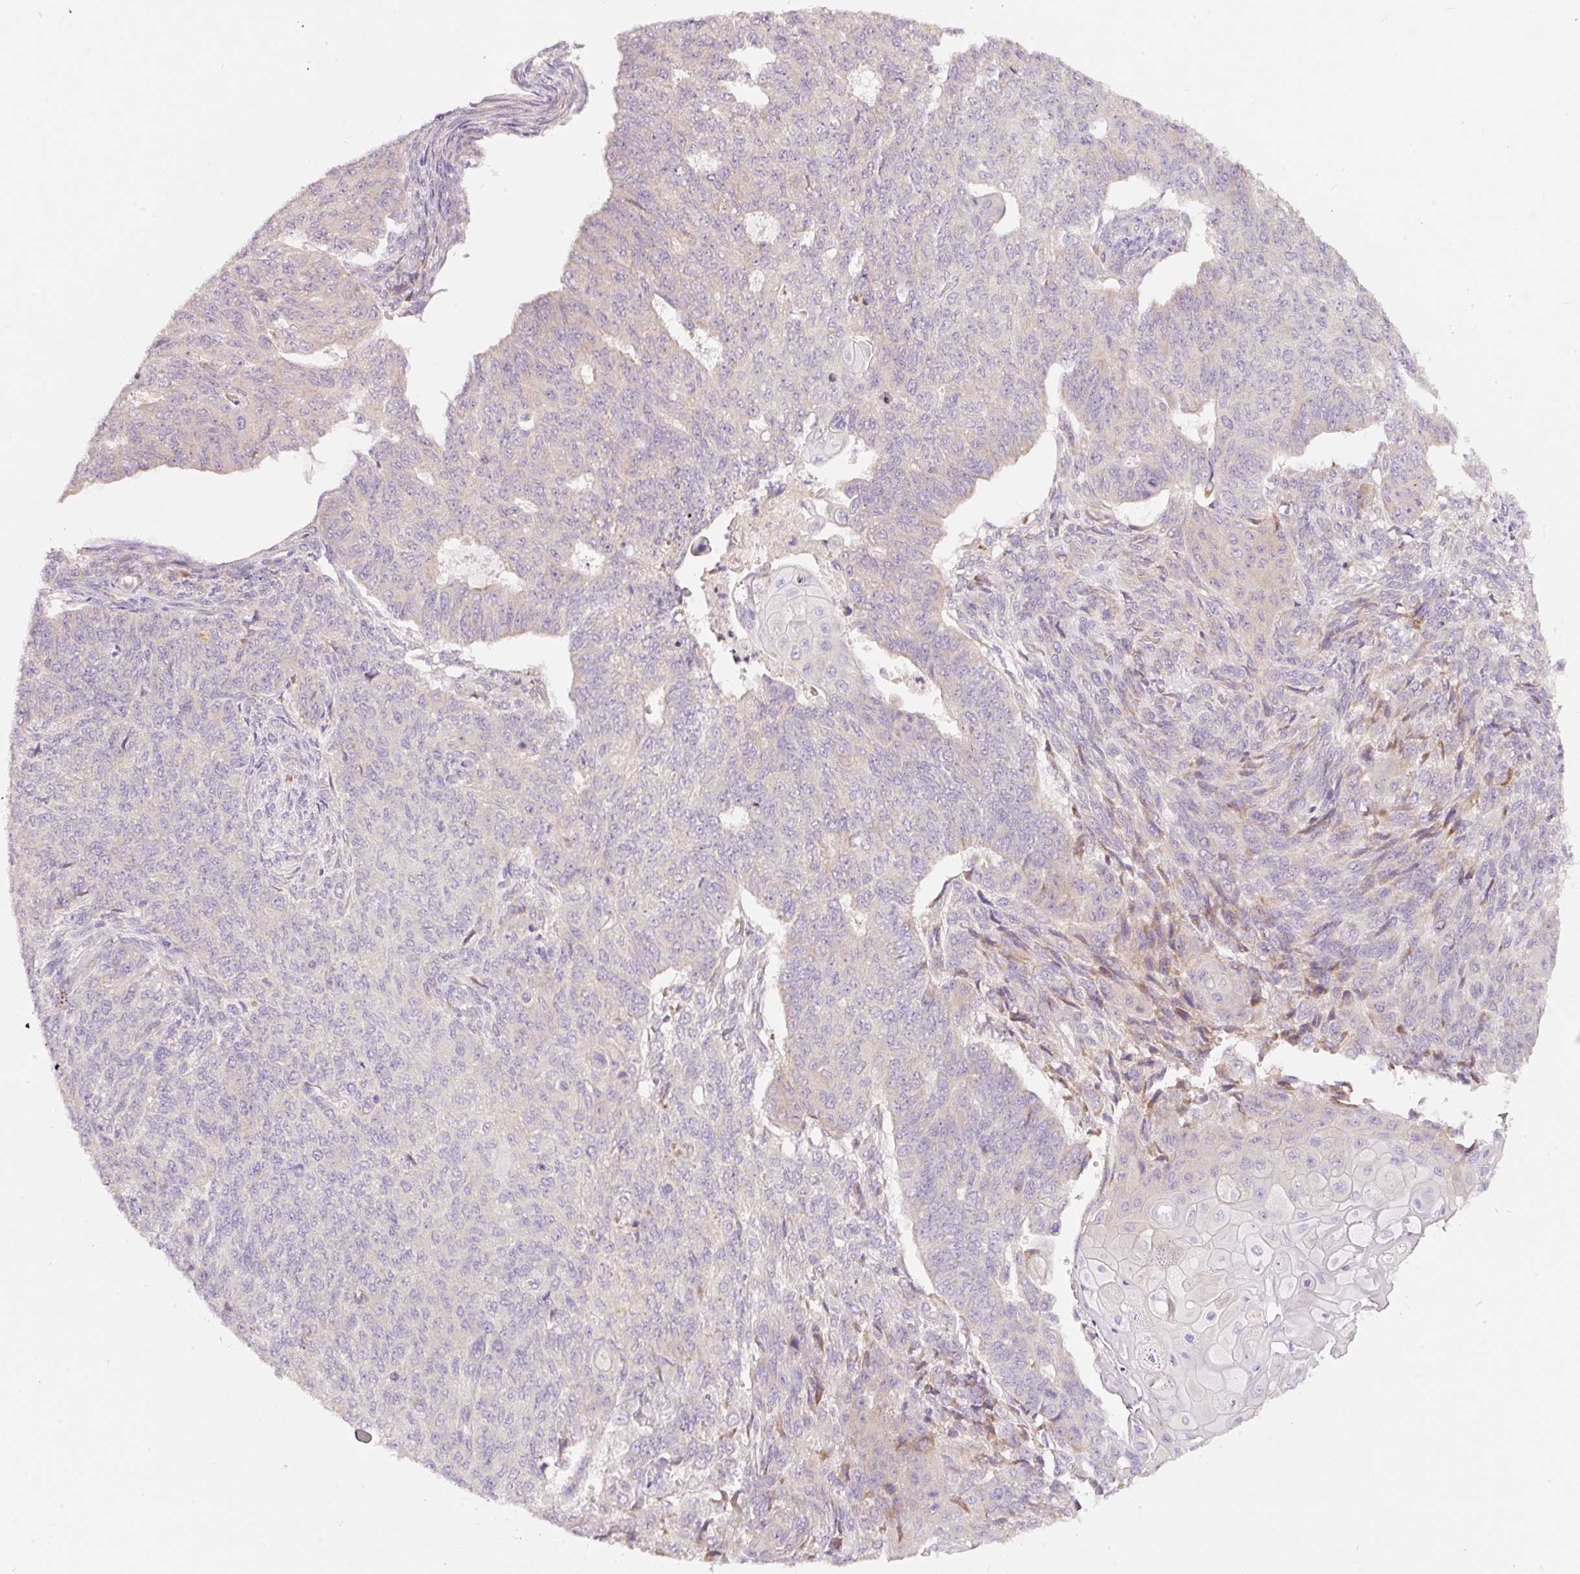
{"staining": {"intensity": "negative", "quantity": "none", "location": "none"}, "tissue": "endometrial cancer", "cell_type": "Tumor cells", "image_type": "cancer", "snomed": [{"axis": "morphology", "description": "Adenocarcinoma, NOS"}, {"axis": "topography", "description": "Endometrium"}], "caption": "Immunohistochemistry micrograph of human endometrial cancer (adenocarcinoma) stained for a protein (brown), which reveals no positivity in tumor cells. Nuclei are stained in blue.", "gene": "RSPO2", "patient": {"sex": "female", "age": 32}}